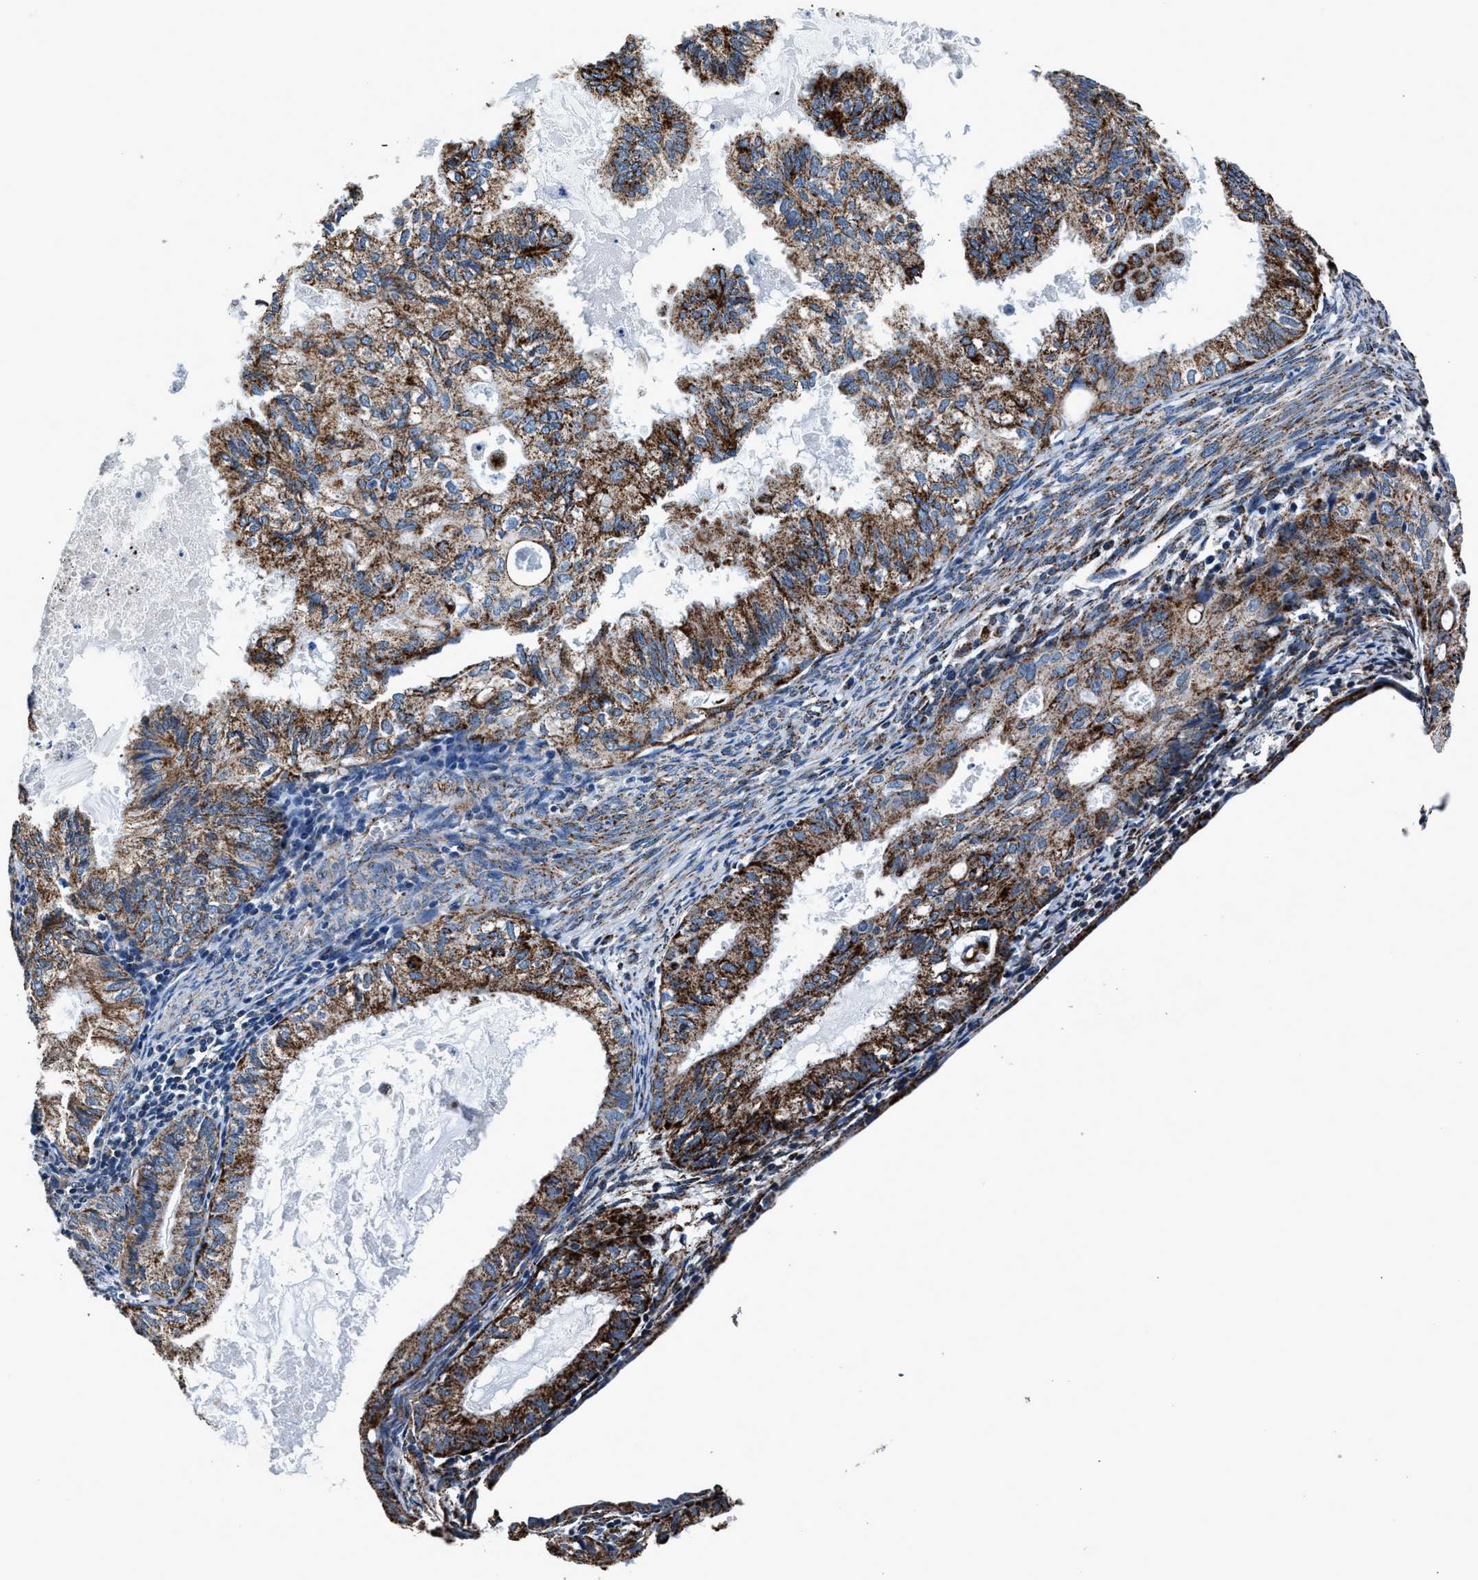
{"staining": {"intensity": "strong", "quantity": ">75%", "location": "cytoplasmic/membranous"}, "tissue": "cervical cancer", "cell_type": "Tumor cells", "image_type": "cancer", "snomed": [{"axis": "morphology", "description": "Normal tissue, NOS"}, {"axis": "morphology", "description": "Adenocarcinoma, NOS"}, {"axis": "topography", "description": "Cervix"}, {"axis": "topography", "description": "Endometrium"}], "caption": "Strong cytoplasmic/membranous protein positivity is present in approximately >75% of tumor cells in cervical cancer (adenocarcinoma).", "gene": "HIBADH", "patient": {"sex": "female", "age": 86}}